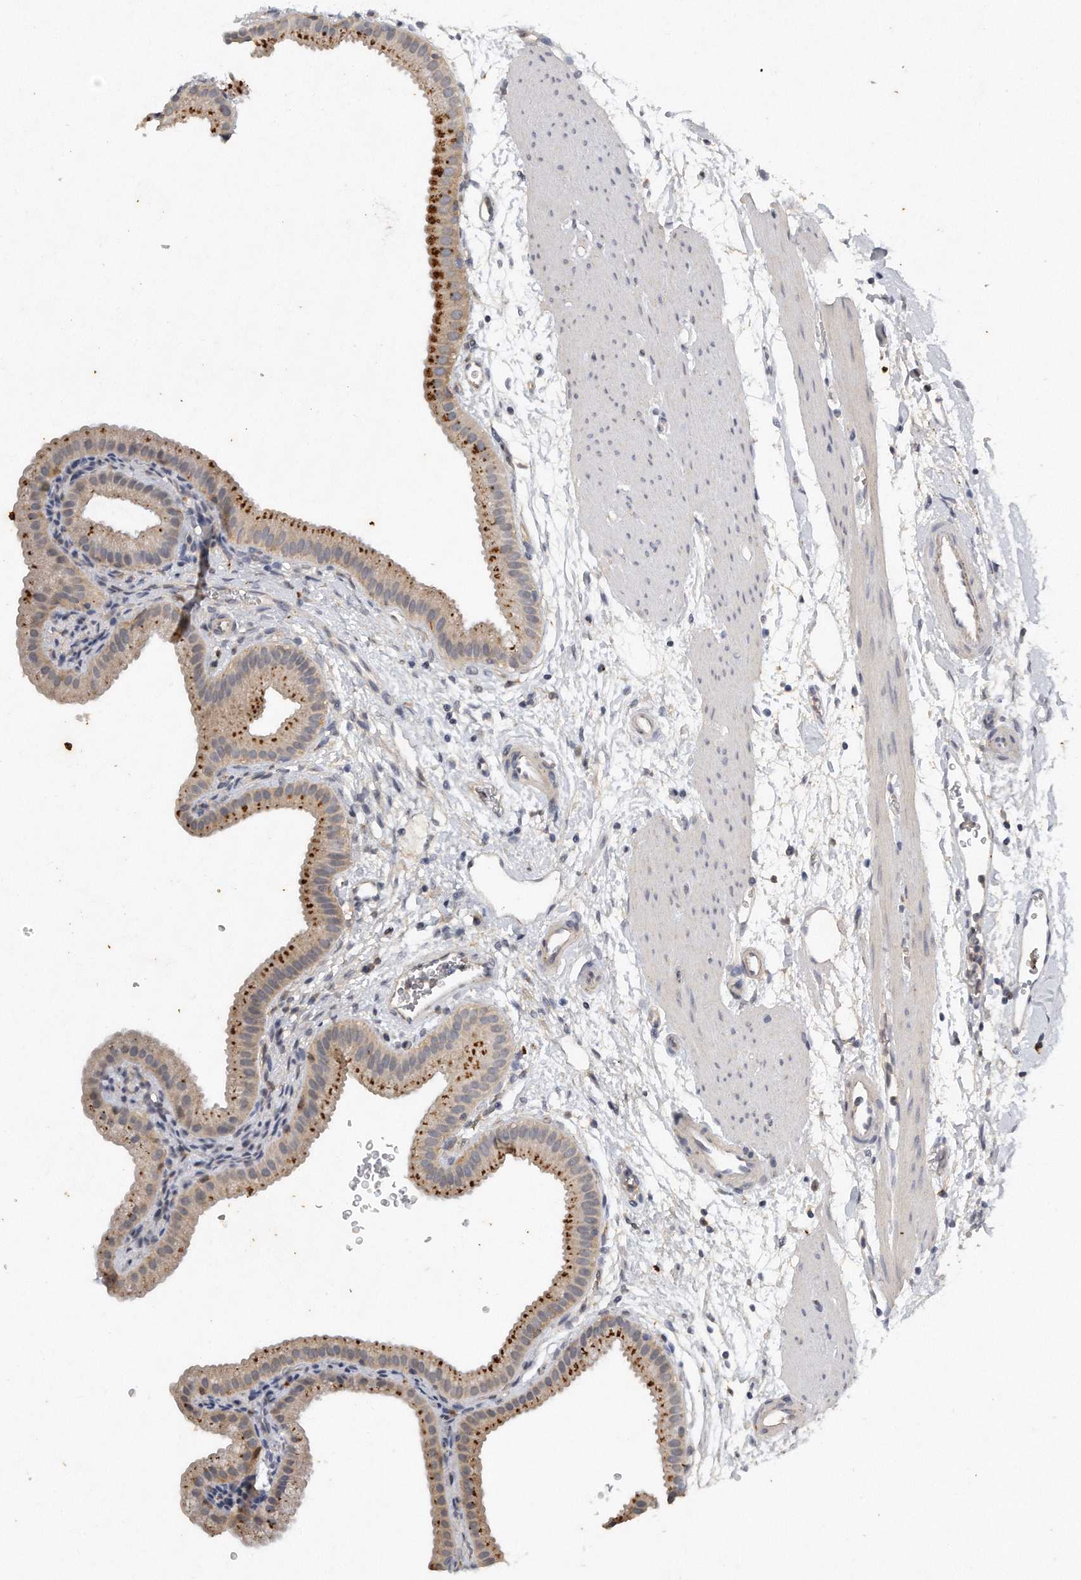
{"staining": {"intensity": "moderate", "quantity": ">75%", "location": "cytoplasmic/membranous"}, "tissue": "gallbladder", "cell_type": "Glandular cells", "image_type": "normal", "snomed": [{"axis": "morphology", "description": "Normal tissue, NOS"}, {"axis": "topography", "description": "Gallbladder"}], "caption": "Normal gallbladder was stained to show a protein in brown. There is medium levels of moderate cytoplasmic/membranous positivity in approximately >75% of glandular cells.", "gene": "CAMK1", "patient": {"sex": "female", "age": 64}}